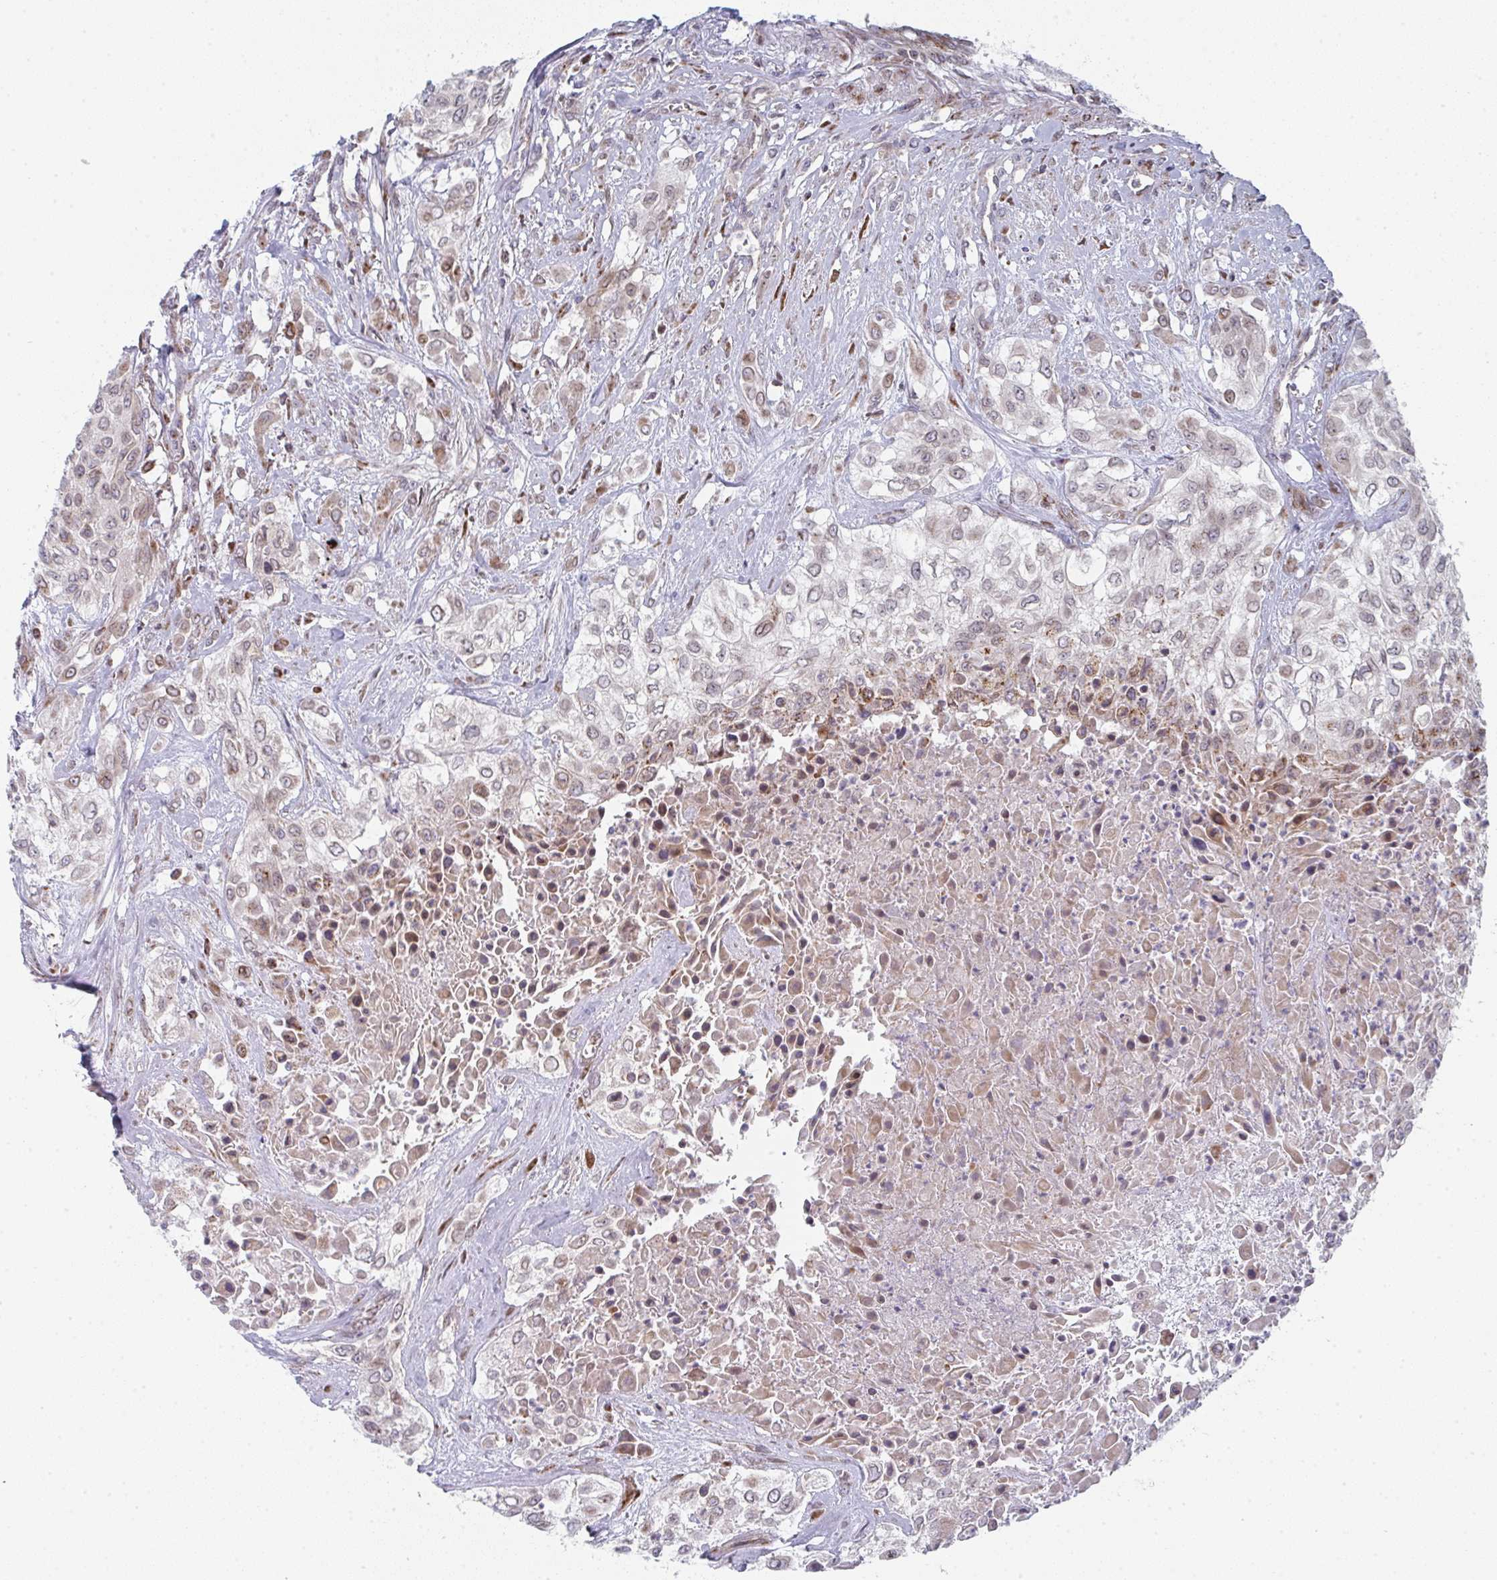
{"staining": {"intensity": "weak", "quantity": "25%-75%", "location": "nuclear"}, "tissue": "urothelial cancer", "cell_type": "Tumor cells", "image_type": "cancer", "snomed": [{"axis": "morphology", "description": "Urothelial carcinoma, High grade"}, {"axis": "topography", "description": "Urinary bladder"}], "caption": "This is a histology image of immunohistochemistry staining of urothelial cancer, which shows weak expression in the nuclear of tumor cells.", "gene": "PRKCH", "patient": {"sex": "male", "age": 57}}